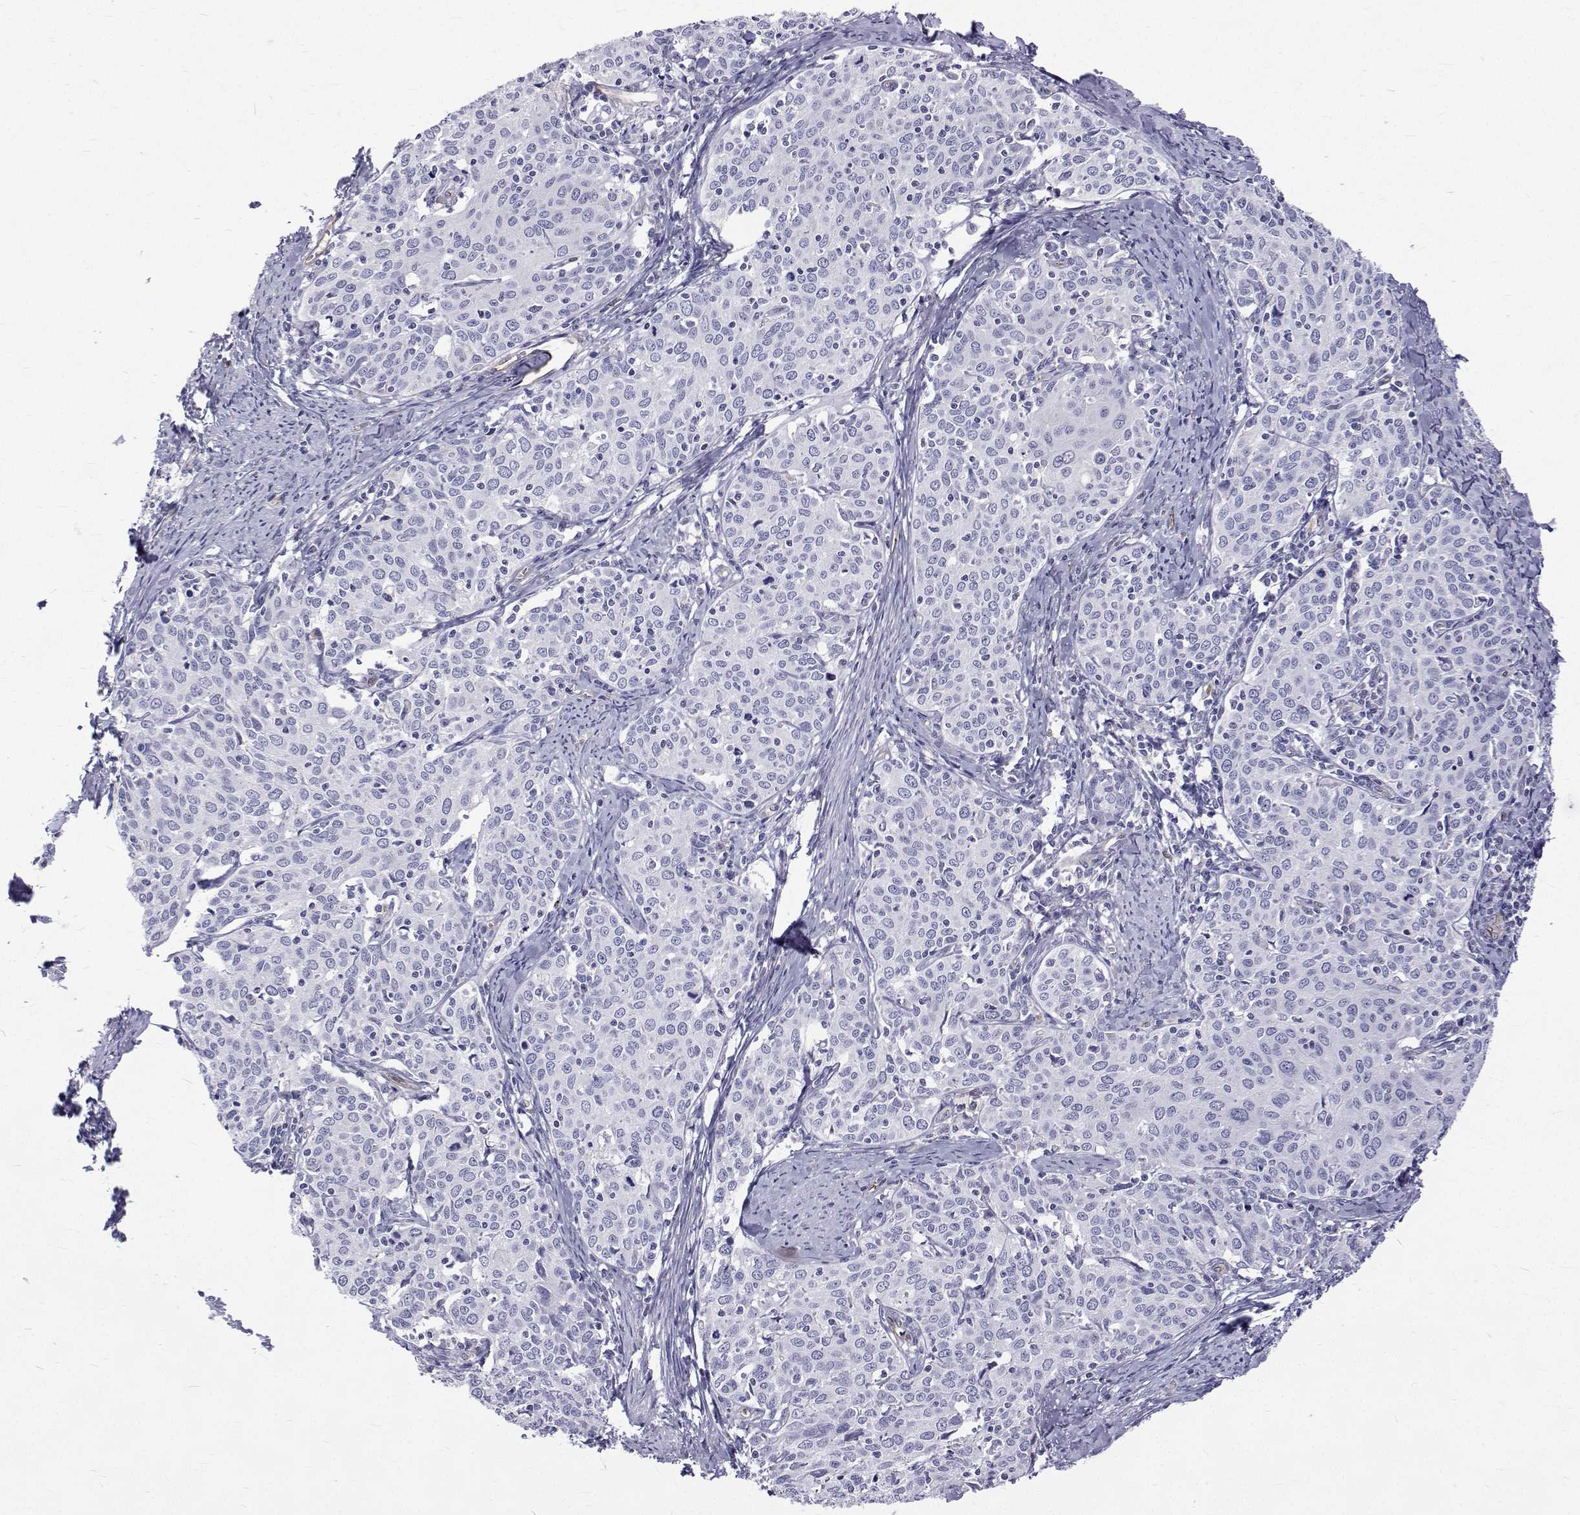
{"staining": {"intensity": "negative", "quantity": "none", "location": "none"}, "tissue": "cervical cancer", "cell_type": "Tumor cells", "image_type": "cancer", "snomed": [{"axis": "morphology", "description": "Squamous cell carcinoma, NOS"}, {"axis": "topography", "description": "Cervix"}], "caption": "Tumor cells are negative for brown protein staining in cervical squamous cell carcinoma.", "gene": "OPRPN", "patient": {"sex": "female", "age": 62}}